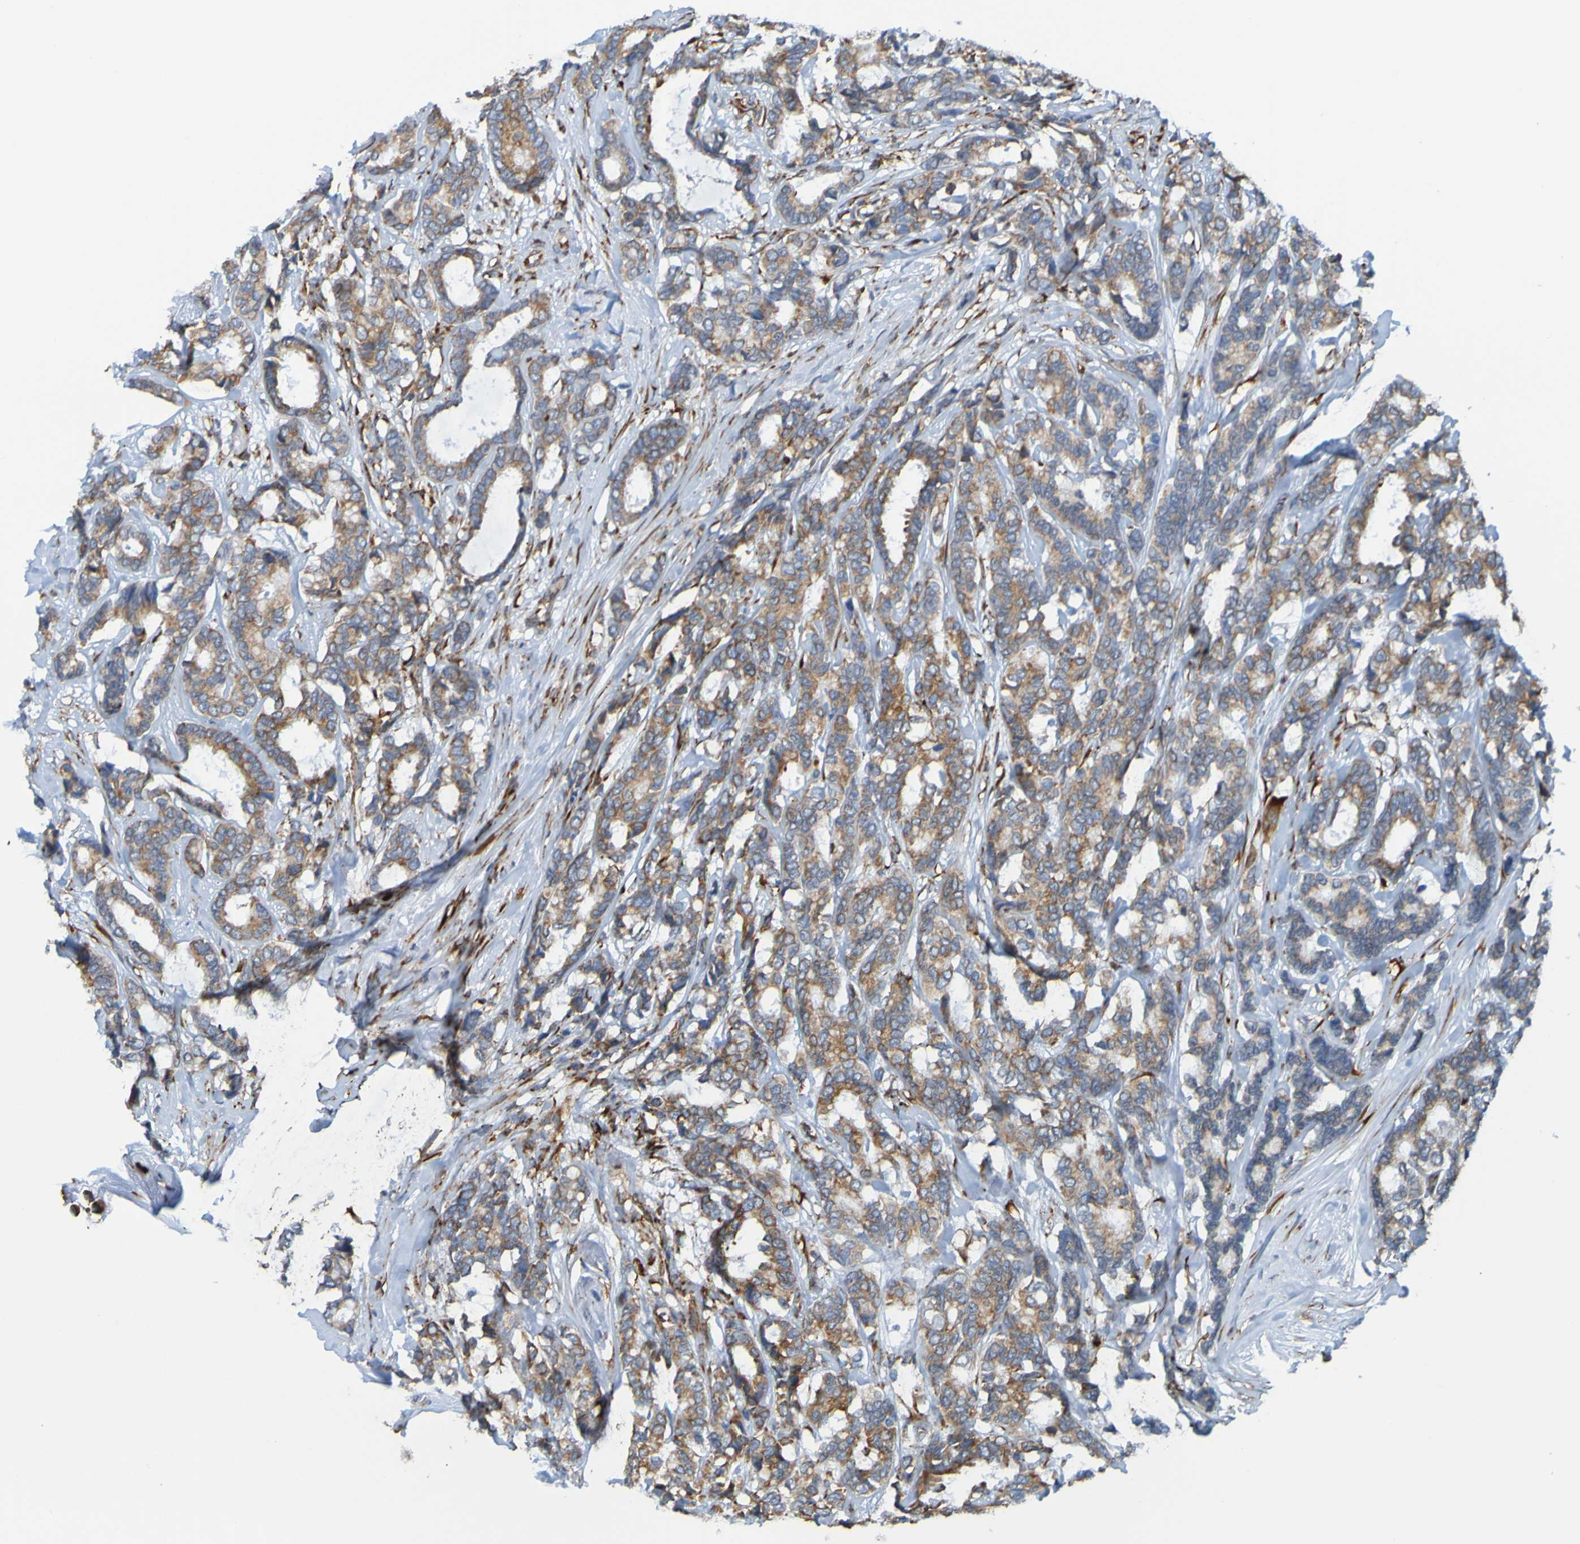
{"staining": {"intensity": "weak", "quantity": ">75%", "location": "cytoplasmic/membranous"}, "tissue": "breast cancer", "cell_type": "Tumor cells", "image_type": "cancer", "snomed": [{"axis": "morphology", "description": "Duct carcinoma"}, {"axis": "topography", "description": "Breast"}], "caption": "An image showing weak cytoplasmic/membranous positivity in approximately >75% of tumor cells in breast intraductal carcinoma, as visualized by brown immunohistochemical staining.", "gene": "SSR1", "patient": {"sex": "female", "age": 54}}